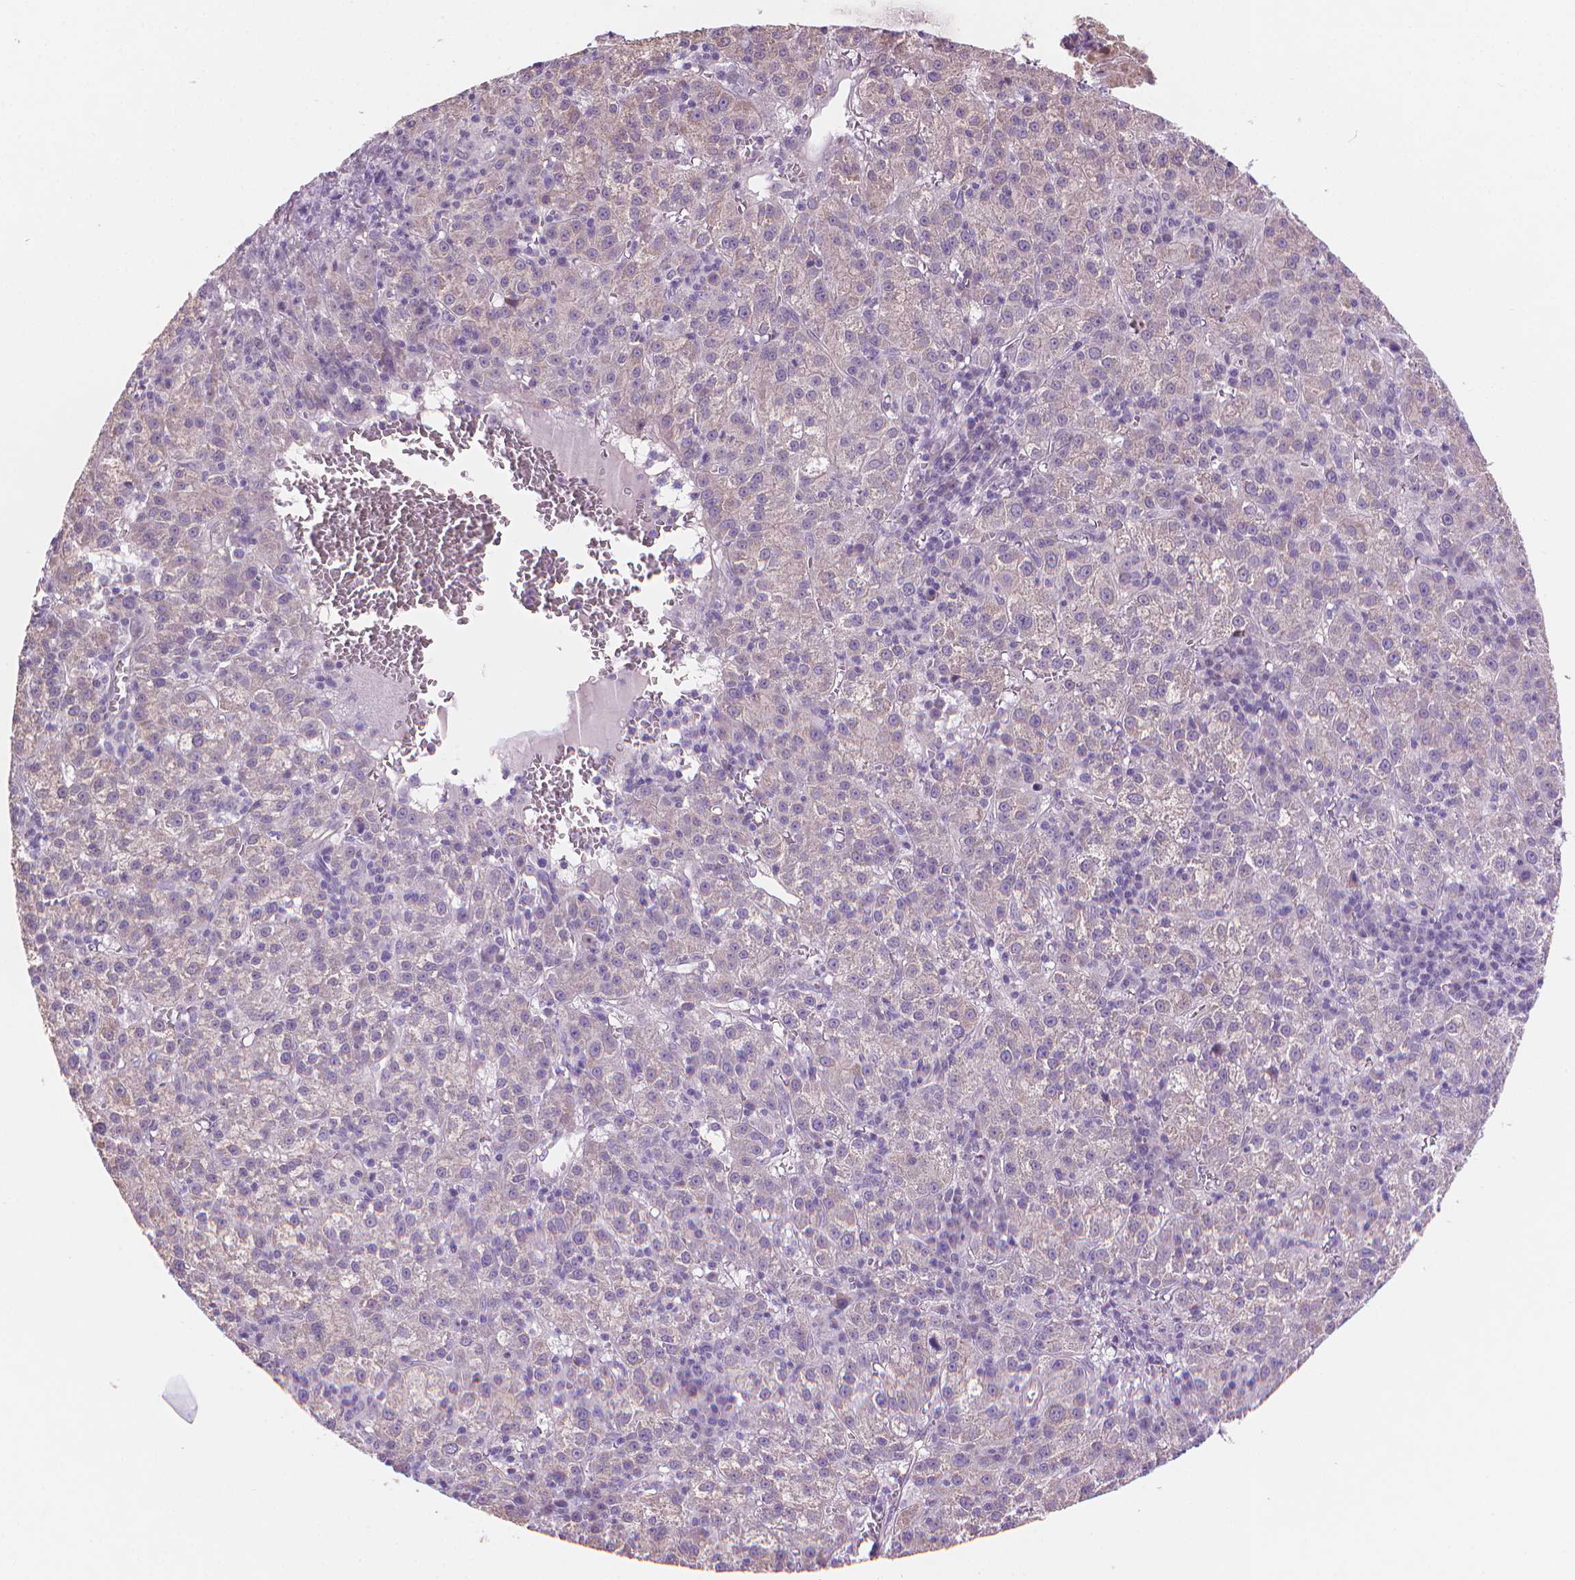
{"staining": {"intensity": "negative", "quantity": "none", "location": "none"}, "tissue": "liver cancer", "cell_type": "Tumor cells", "image_type": "cancer", "snomed": [{"axis": "morphology", "description": "Carcinoma, Hepatocellular, NOS"}, {"axis": "topography", "description": "Liver"}], "caption": "DAB immunohistochemical staining of human liver hepatocellular carcinoma exhibits no significant positivity in tumor cells.", "gene": "CLXN", "patient": {"sex": "female", "age": 60}}